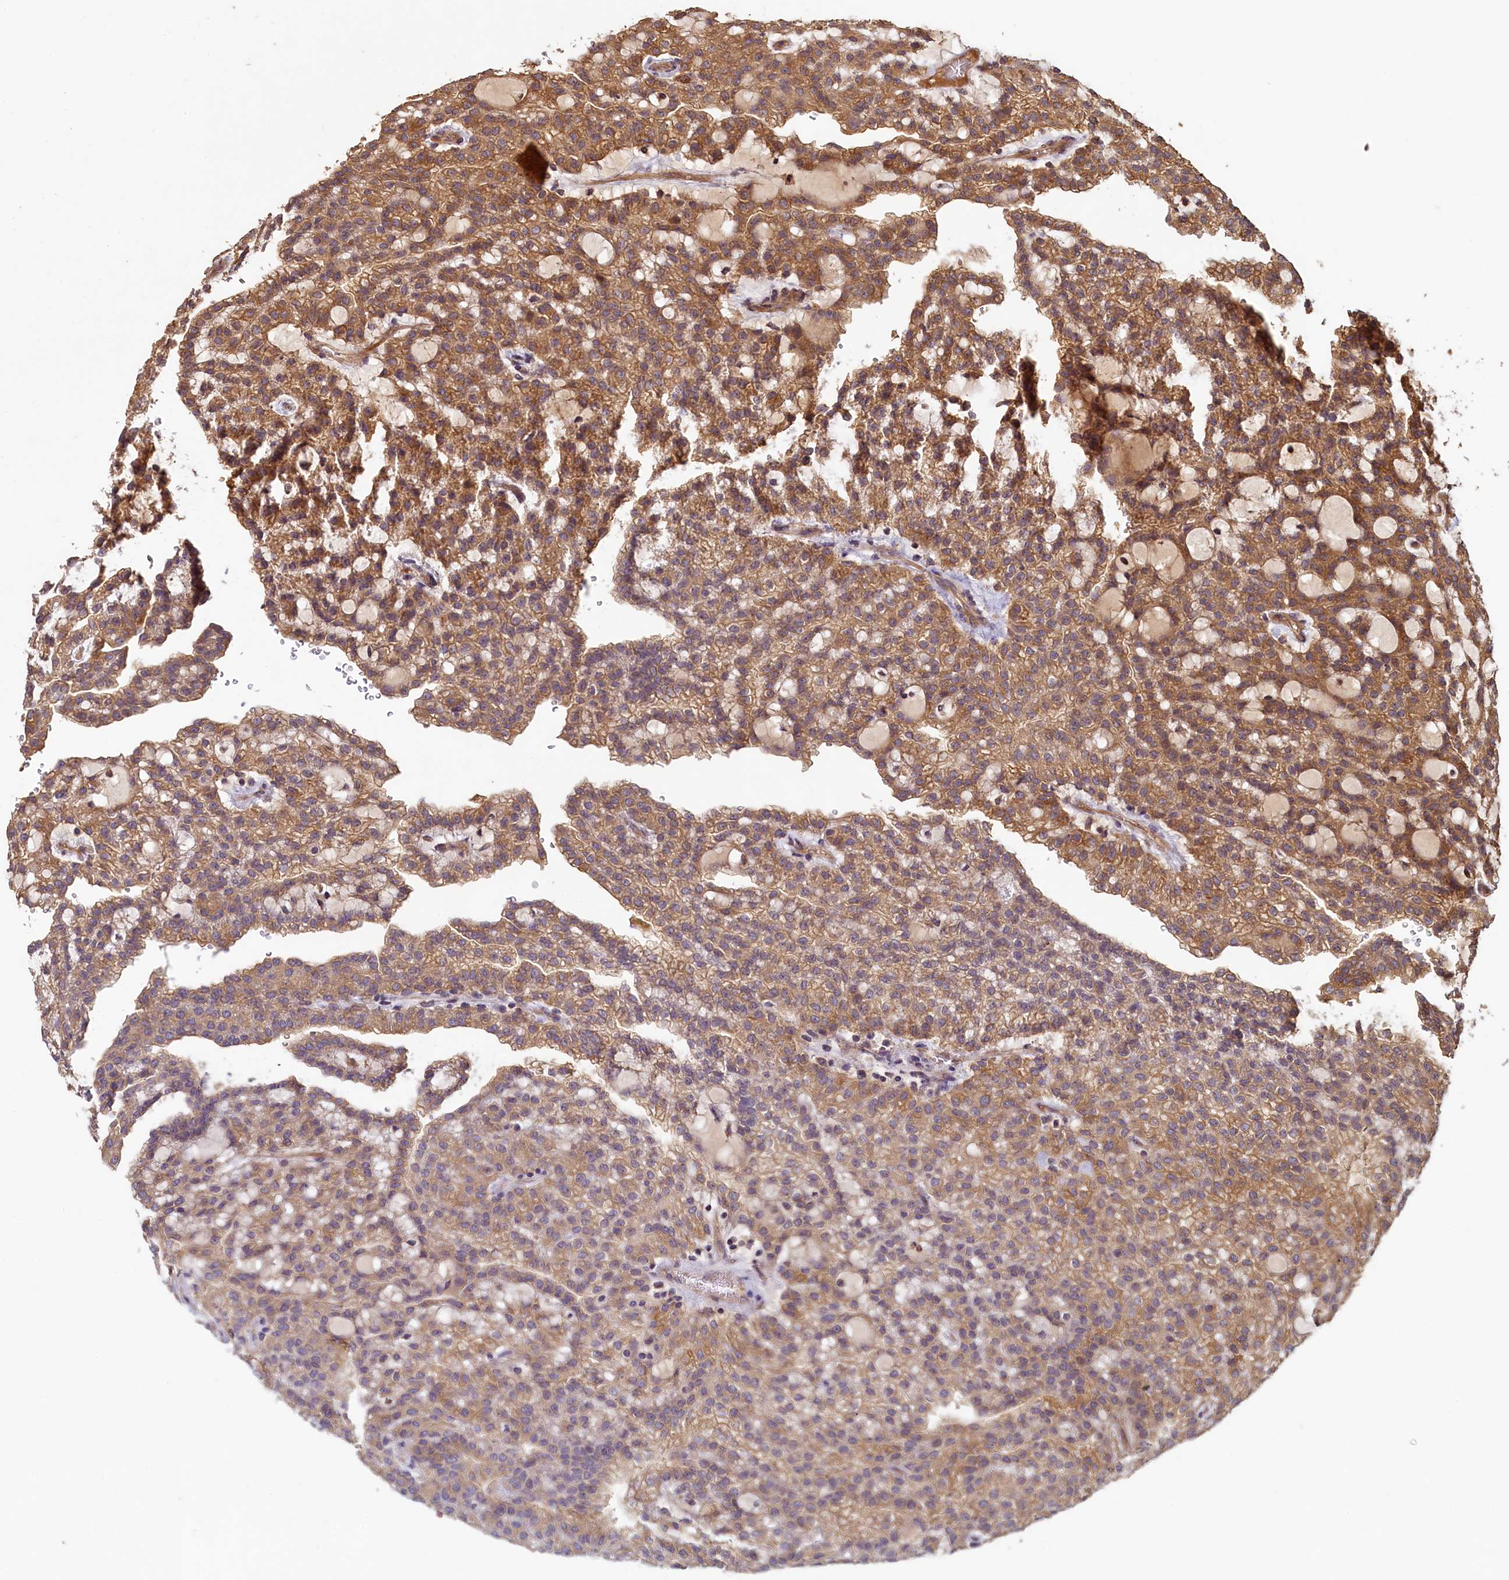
{"staining": {"intensity": "moderate", "quantity": ">75%", "location": "cytoplasmic/membranous"}, "tissue": "renal cancer", "cell_type": "Tumor cells", "image_type": "cancer", "snomed": [{"axis": "morphology", "description": "Adenocarcinoma, NOS"}, {"axis": "topography", "description": "Kidney"}], "caption": "High-power microscopy captured an IHC photomicrograph of renal cancer, revealing moderate cytoplasmic/membranous expression in approximately >75% of tumor cells.", "gene": "NUDT6", "patient": {"sex": "male", "age": 63}}